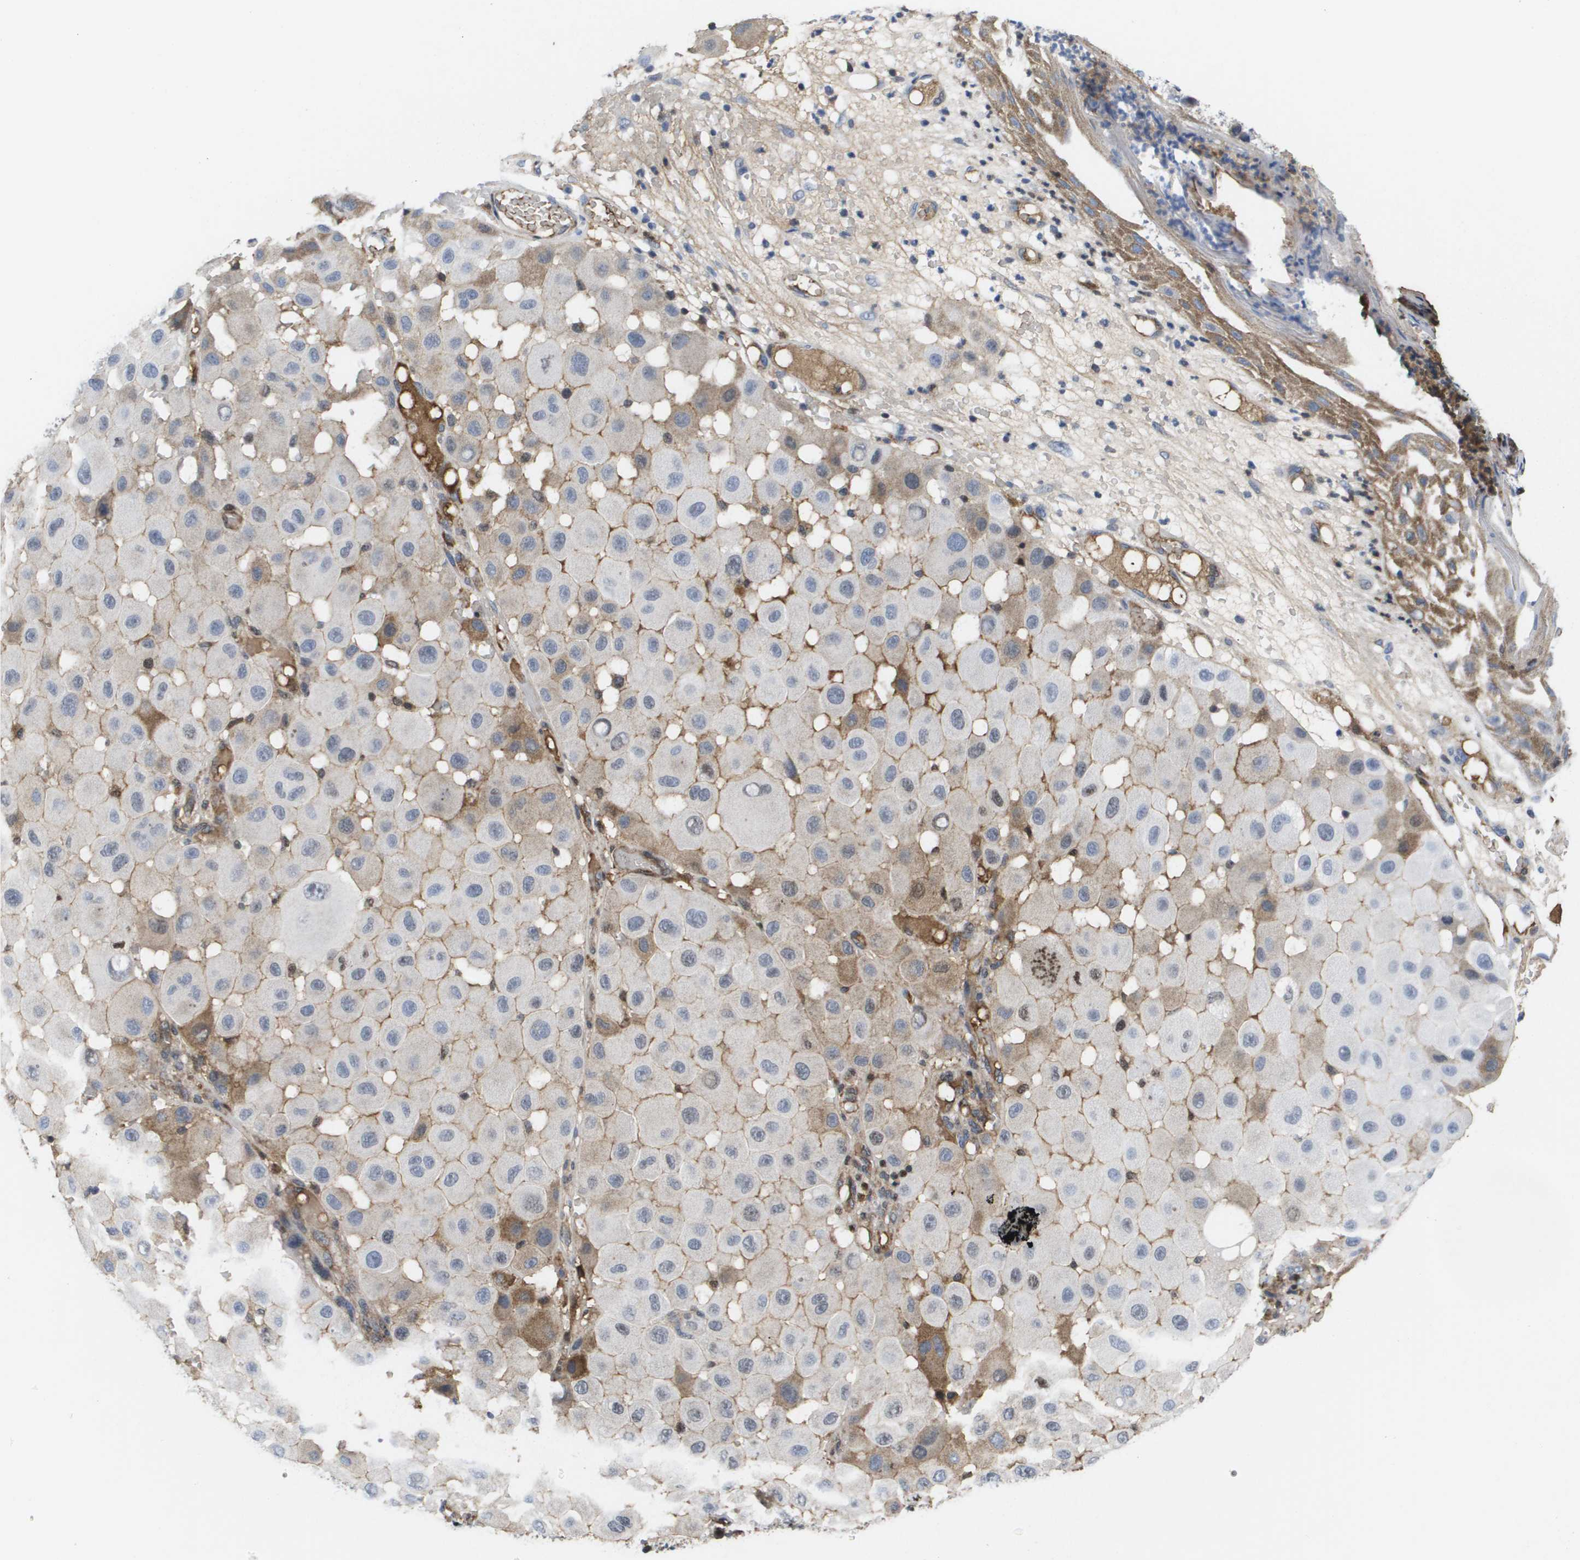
{"staining": {"intensity": "moderate", "quantity": "<25%", "location": "cytoplasmic/membranous"}, "tissue": "melanoma", "cell_type": "Tumor cells", "image_type": "cancer", "snomed": [{"axis": "morphology", "description": "Malignant melanoma, NOS"}, {"axis": "topography", "description": "Skin"}], "caption": "Melanoma stained with DAB (3,3'-diaminobenzidine) IHC shows low levels of moderate cytoplasmic/membranous staining in about <25% of tumor cells.", "gene": "SERPINC1", "patient": {"sex": "female", "age": 81}}